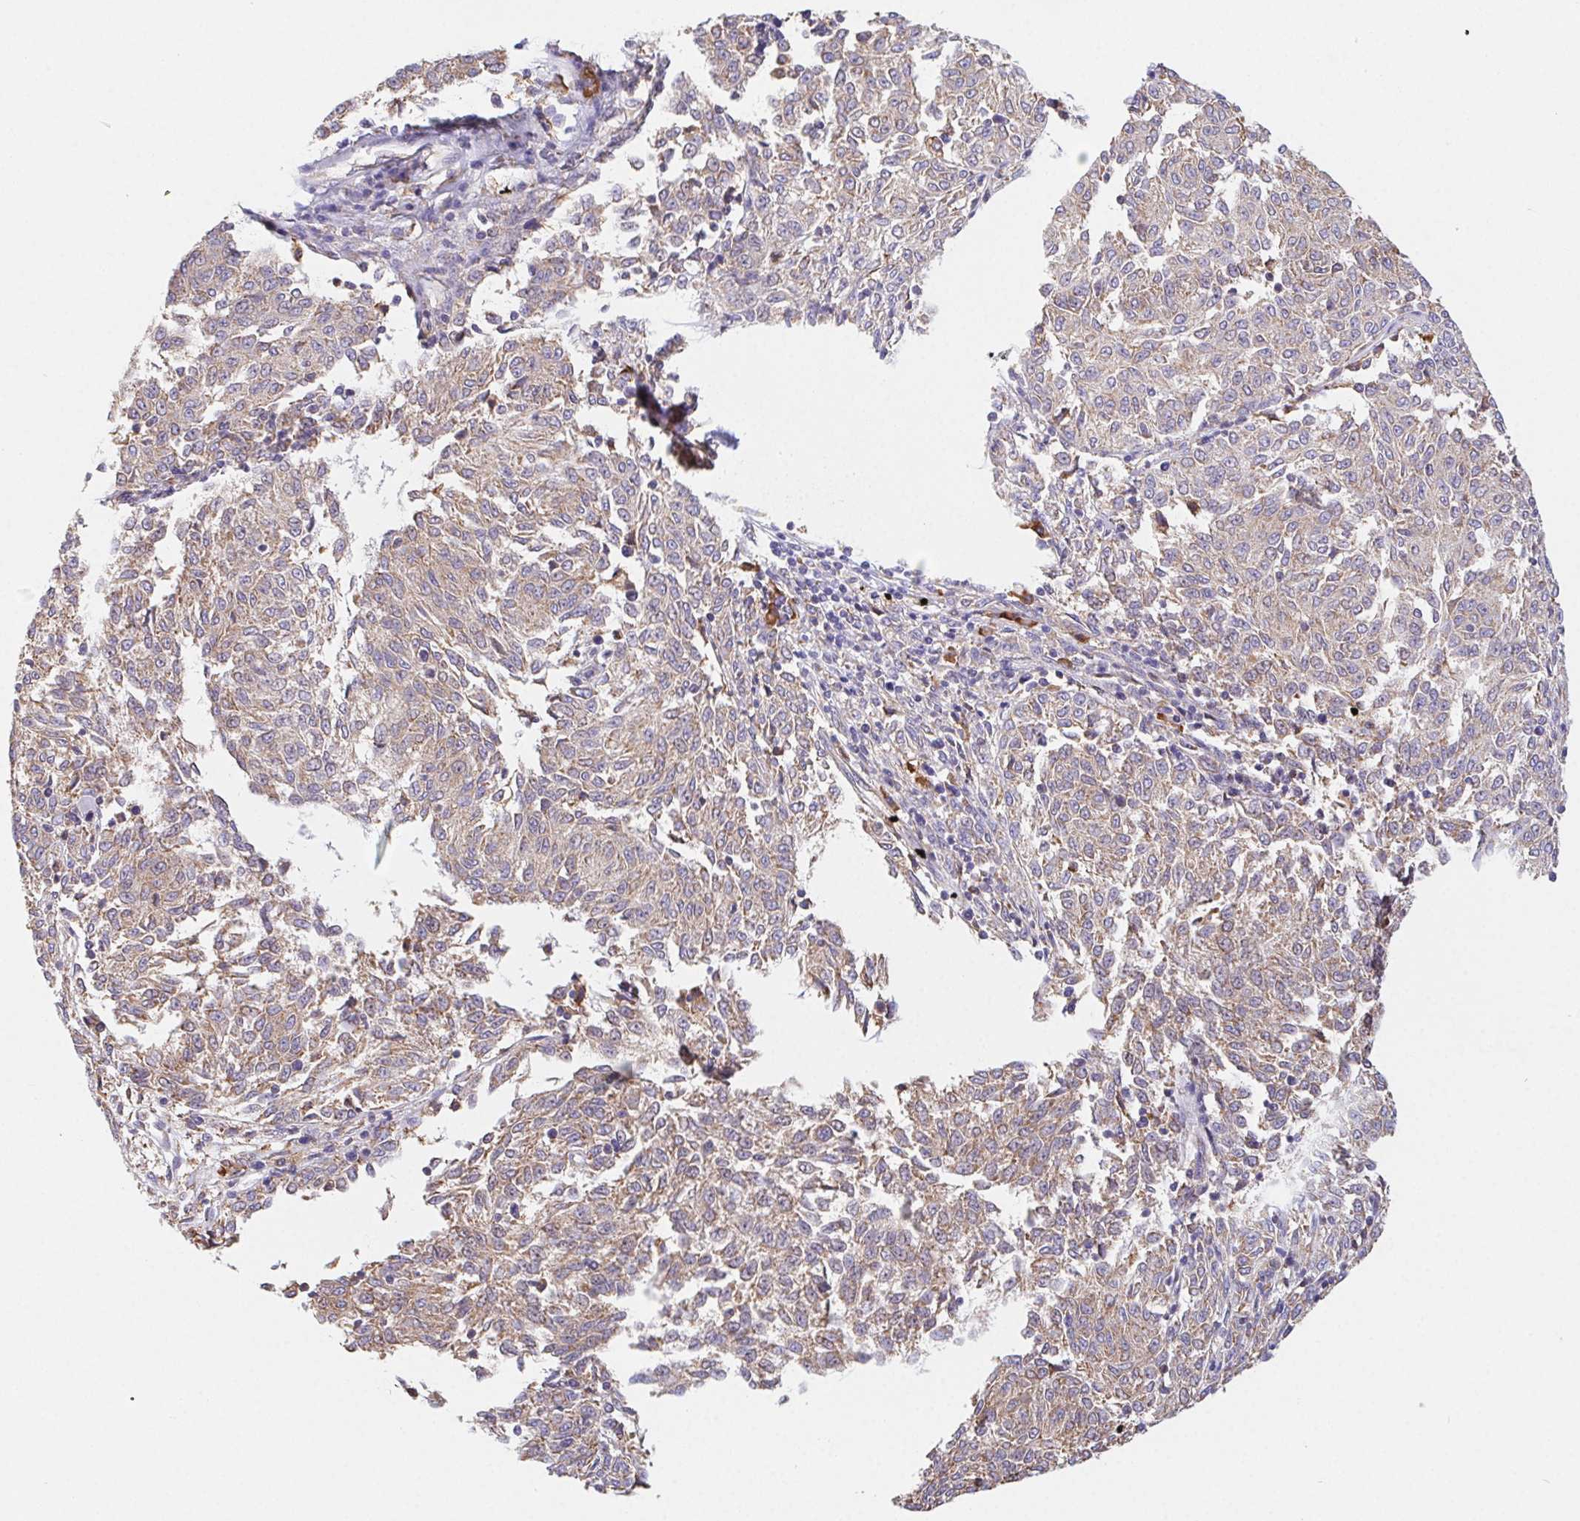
{"staining": {"intensity": "moderate", "quantity": ">75%", "location": "cytoplasmic/membranous"}, "tissue": "melanoma", "cell_type": "Tumor cells", "image_type": "cancer", "snomed": [{"axis": "morphology", "description": "Malignant melanoma, NOS"}, {"axis": "topography", "description": "Skin"}], "caption": "This image displays immunohistochemistry (IHC) staining of human melanoma, with medium moderate cytoplasmic/membranous expression in about >75% of tumor cells.", "gene": "ADAM8", "patient": {"sex": "female", "age": 72}}